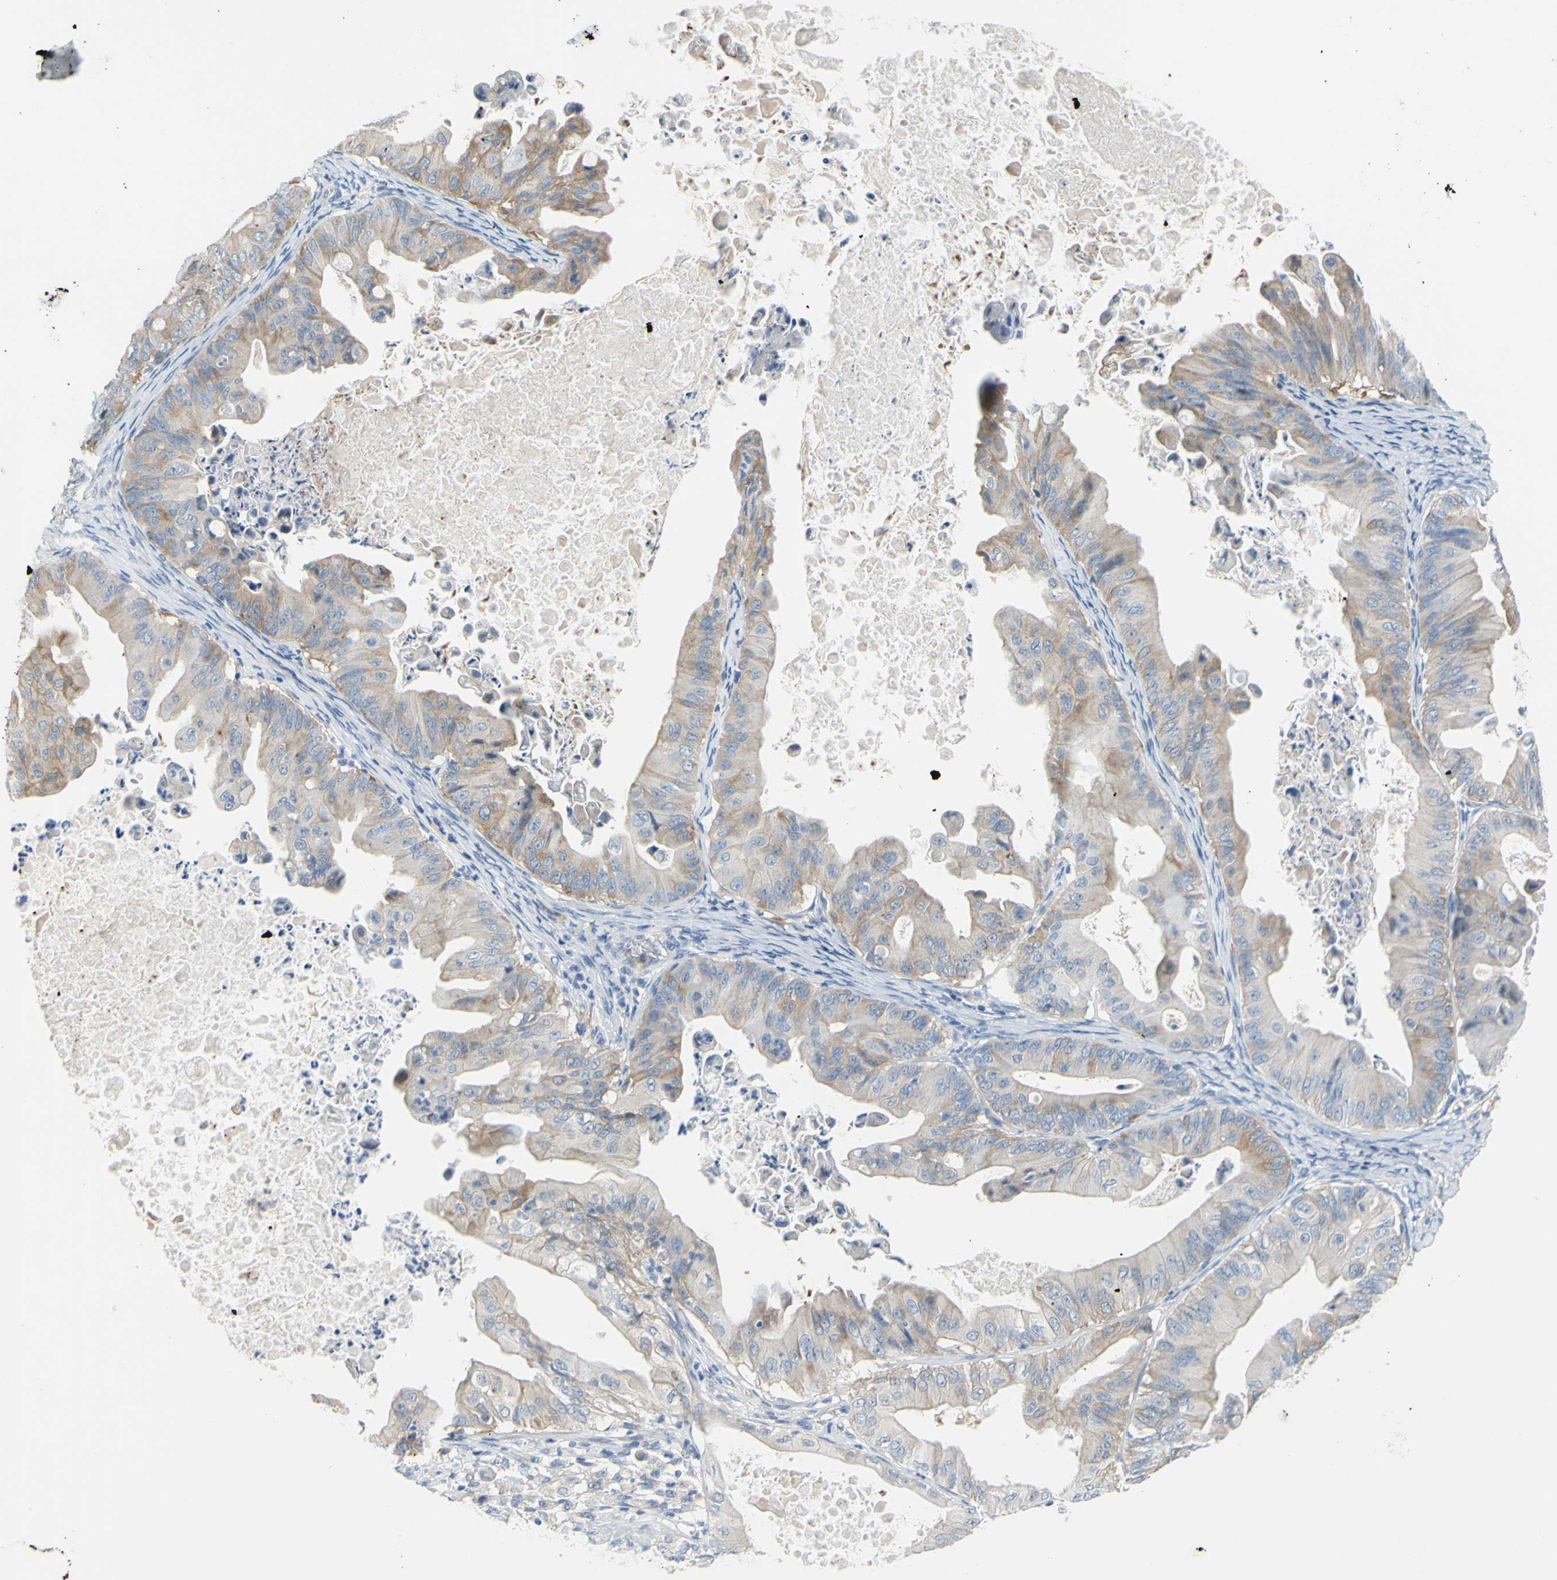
{"staining": {"intensity": "weak", "quantity": ">75%", "location": "cytoplasmic/membranous"}, "tissue": "ovarian cancer", "cell_type": "Tumor cells", "image_type": "cancer", "snomed": [{"axis": "morphology", "description": "Cystadenocarcinoma, mucinous, NOS"}, {"axis": "topography", "description": "Ovary"}], "caption": "Immunohistochemistry micrograph of ovarian cancer stained for a protein (brown), which demonstrates low levels of weak cytoplasmic/membranous expression in approximately >75% of tumor cells.", "gene": "FRMD4B", "patient": {"sex": "female", "age": 37}}